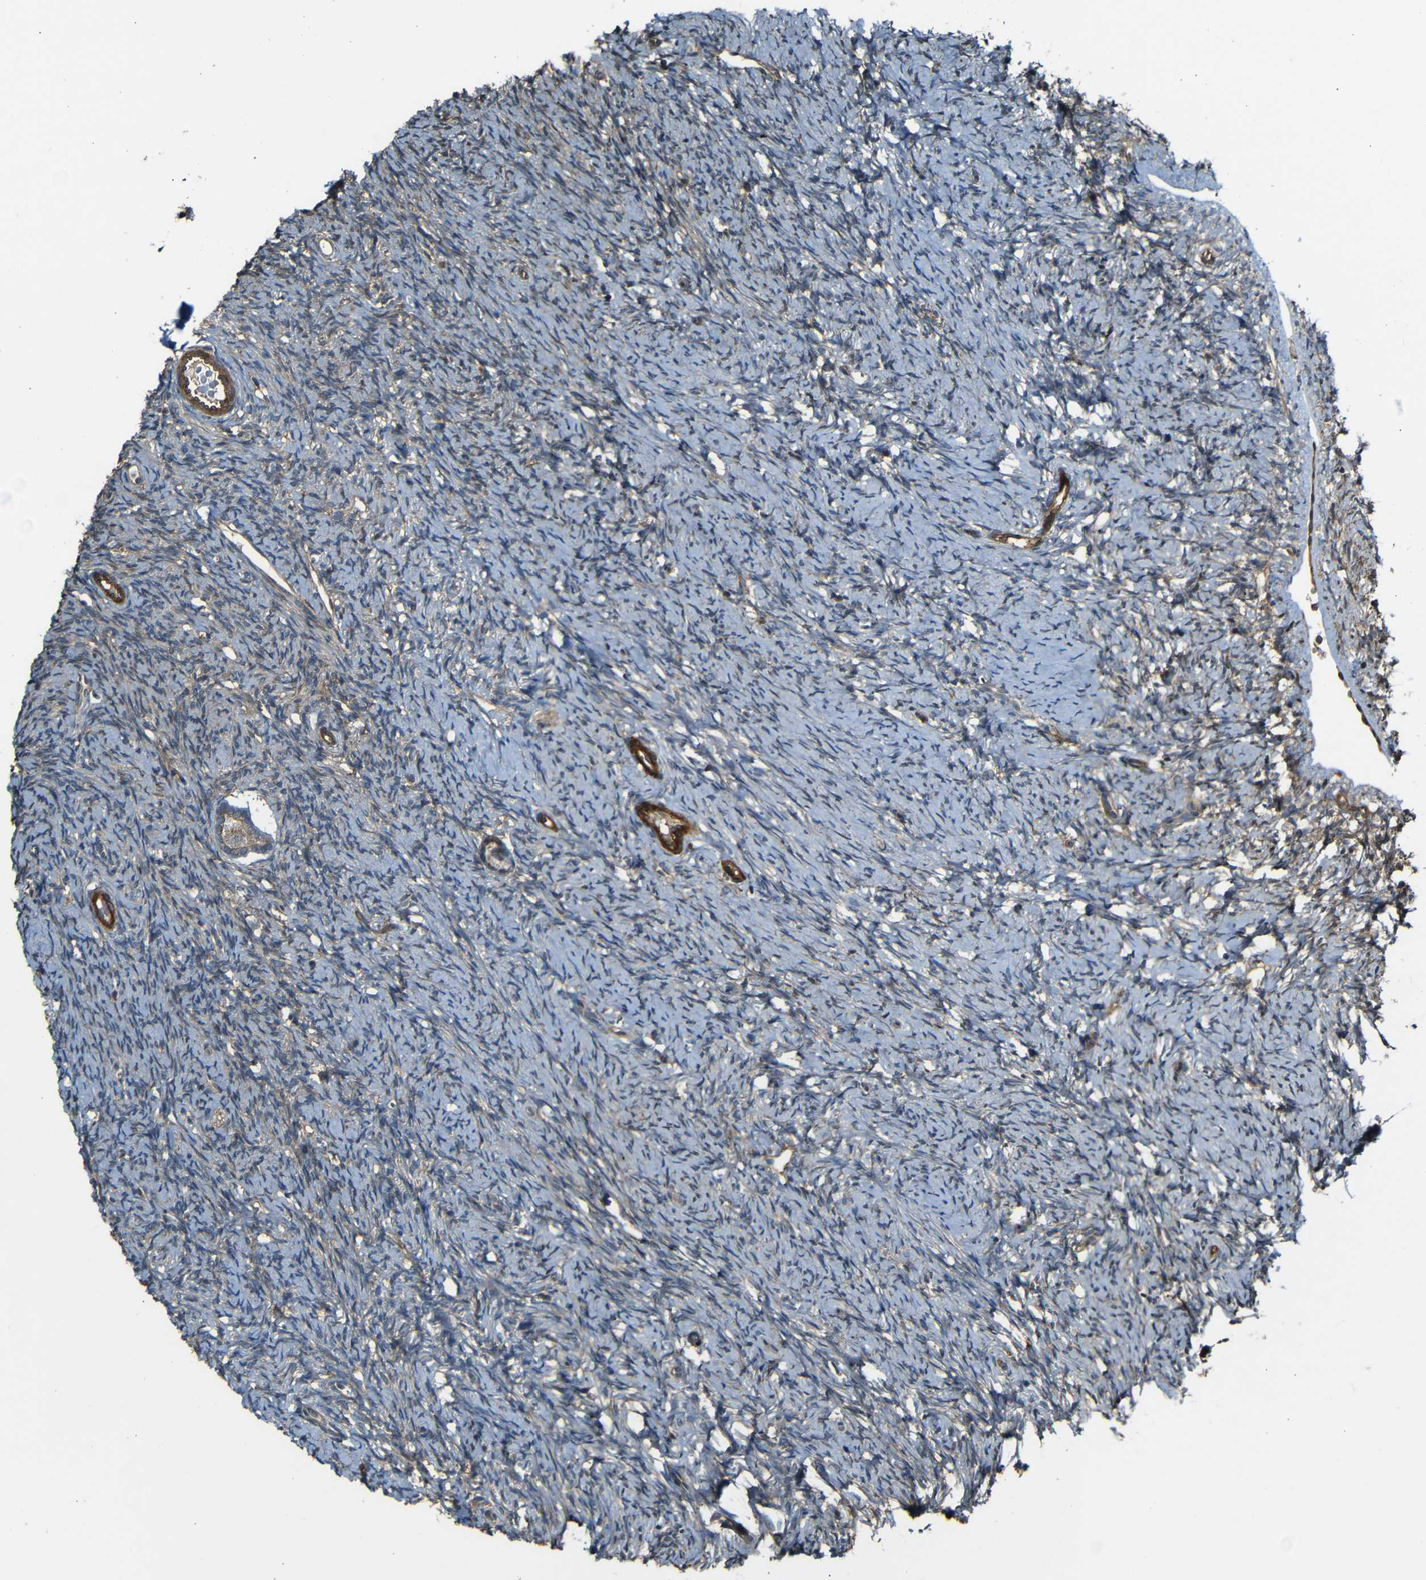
{"staining": {"intensity": "moderate", "quantity": ">75%", "location": "cytoplasmic/membranous"}, "tissue": "ovary", "cell_type": "Follicle cells", "image_type": "normal", "snomed": [{"axis": "morphology", "description": "Normal tissue, NOS"}, {"axis": "topography", "description": "Ovary"}], "caption": "Immunohistochemistry micrograph of benign ovary: human ovary stained using IHC reveals medium levels of moderate protein expression localized specifically in the cytoplasmic/membranous of follicle cells, appearing as a cytoplasmic/membranous brown color.", "gene": "RELL1", "patient": {"sex": "female", "age": 33}}